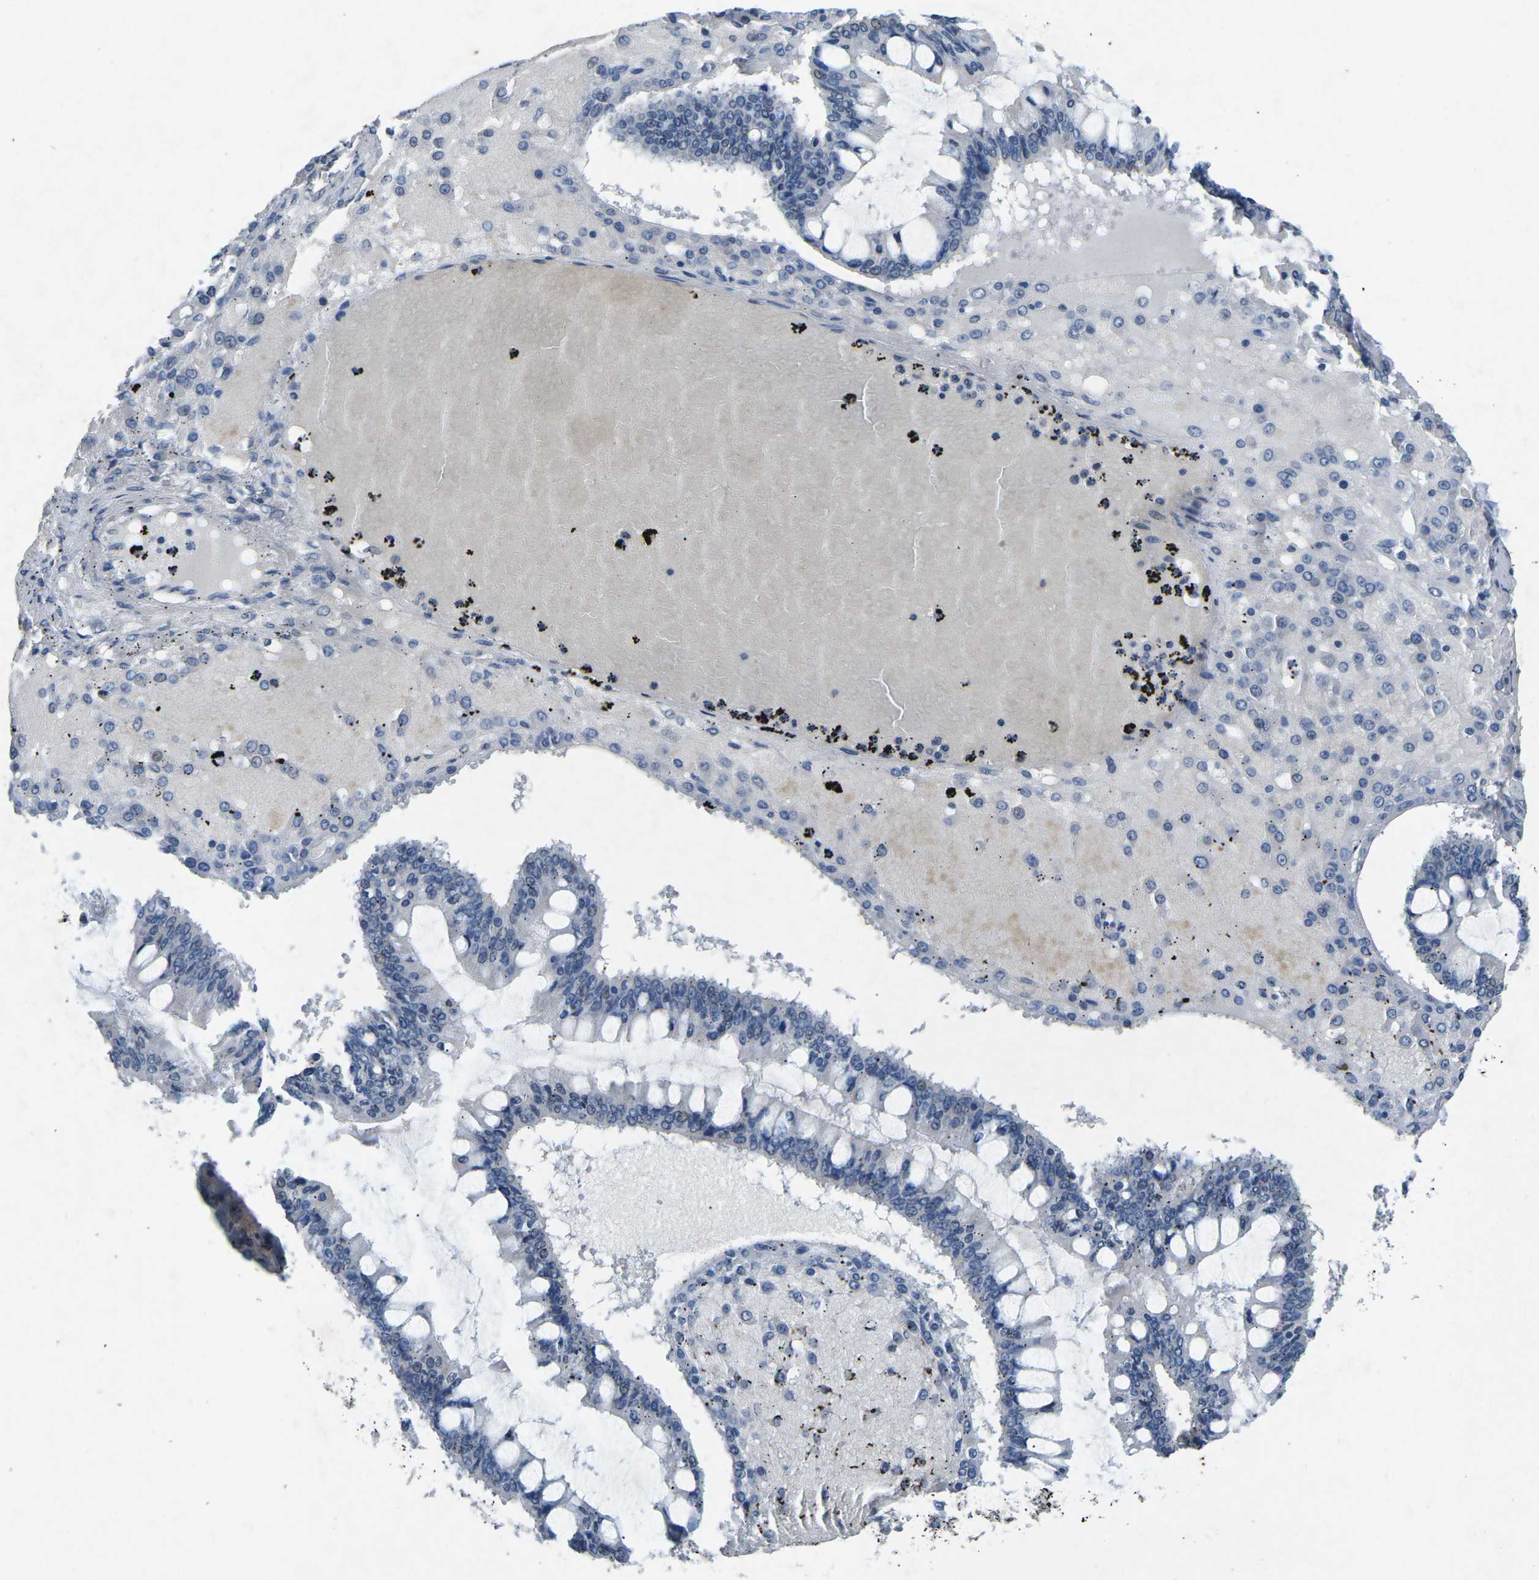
{"staining": {"intensity": "negative", "quantity": "none", "location": "none"}, "tissue": "ovarian cancer", "cell_type": "Tumor cells", "image_type": "cancer", "snomed": [{"axis": "morphology", "description": "Cystadenocarcinoma, mucinous, NOS"}, {"axis": "topography", "description": "Ovary"}], "caption": "DAB (3,3'-diaminobenzidine) immunohistochemical staining of ovarian cancer exhibits no significant positivity in tumor cells.", "gene": "PLG", "patient": {"sex": "female", "age": 73}}